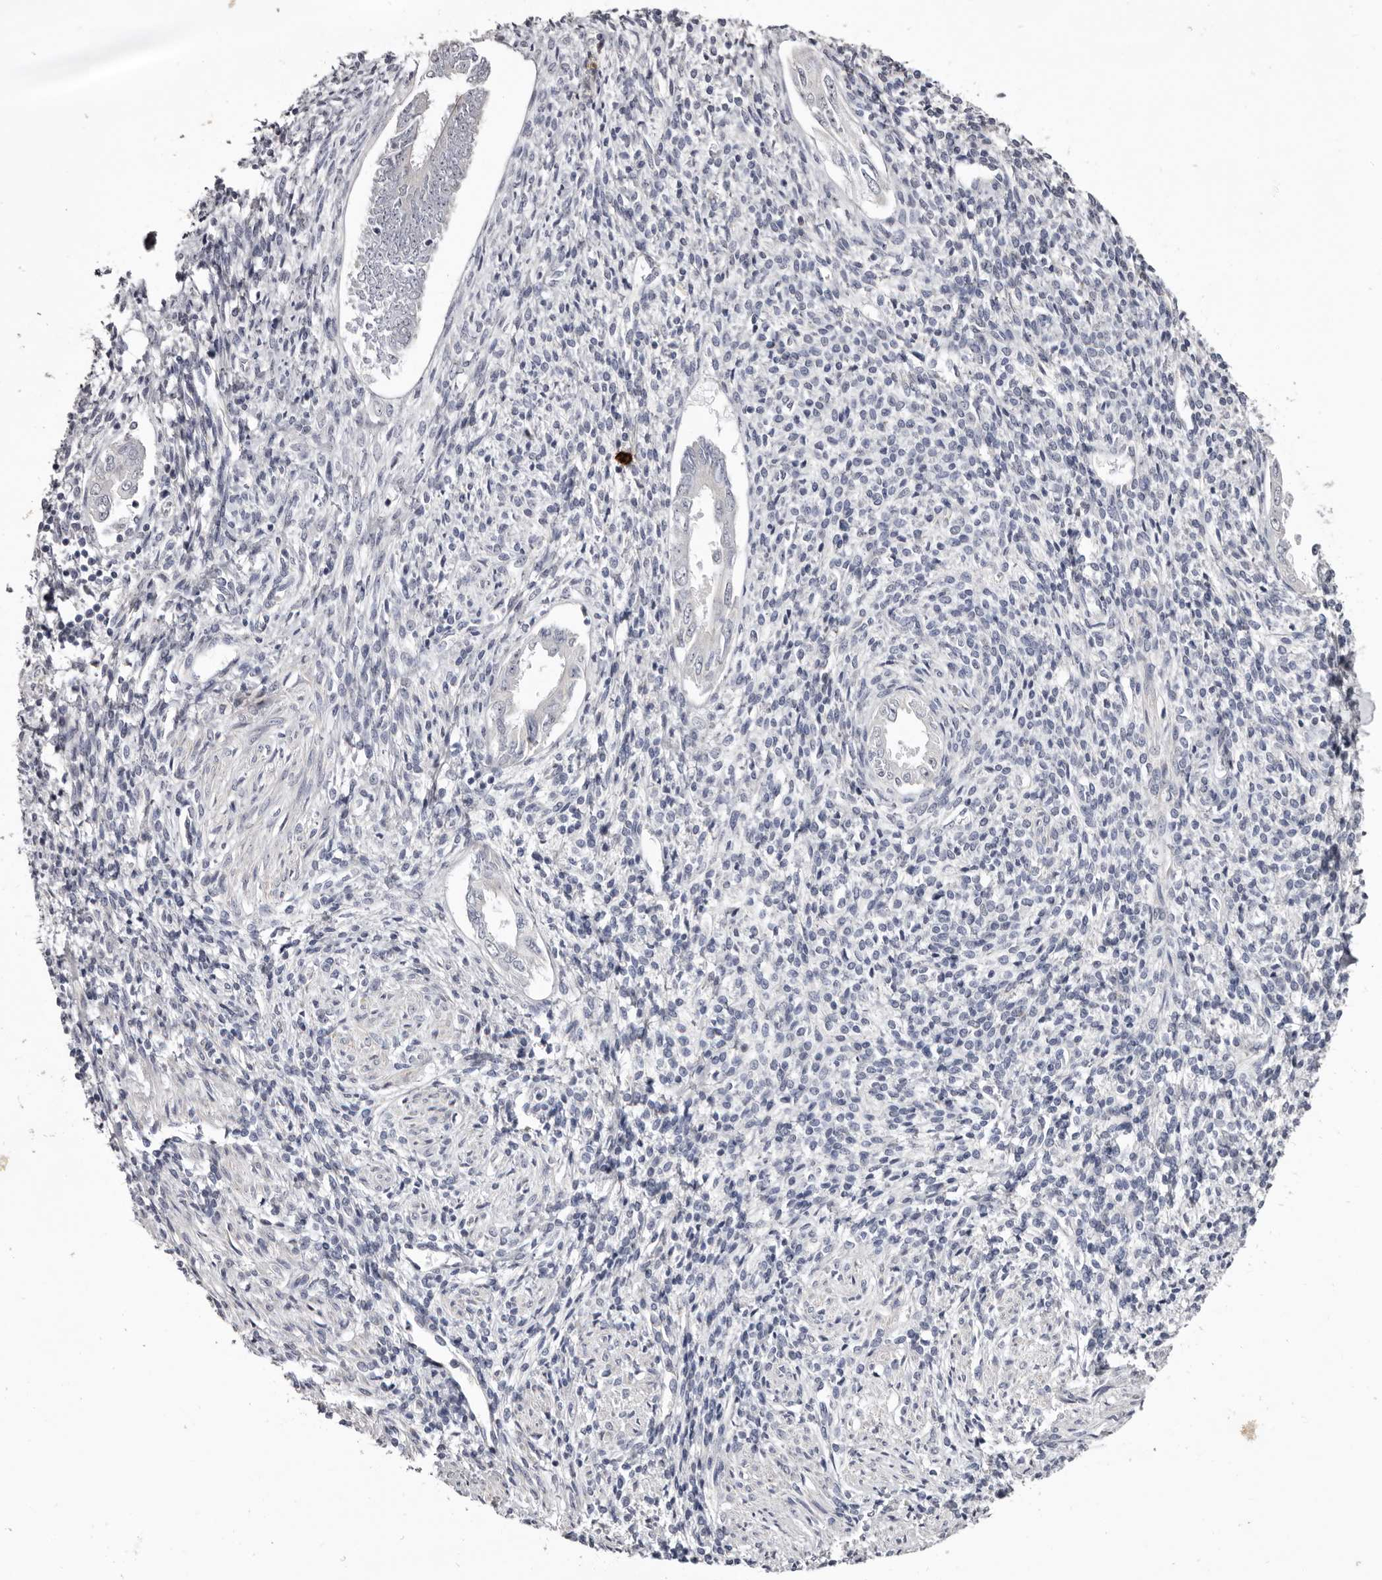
{"staining": {"intensity": "negative", "quantity": "none", "location": "none"}, "tissue": "endometrium", "cell_type": "Cells in endometrial stroma", "image_type": "normal", "snomed": [{"axis": "morphology", "description": "Normal tissue, NOS"}, {"axis": "topography", "description": "Endometrium"}], "caption": "Histopathology image shows no significant protein expression in cells in endometrial stroma of benign endometrium.", "gene": "CASQ1", "patient": {"sex": "female", "age": 66}}